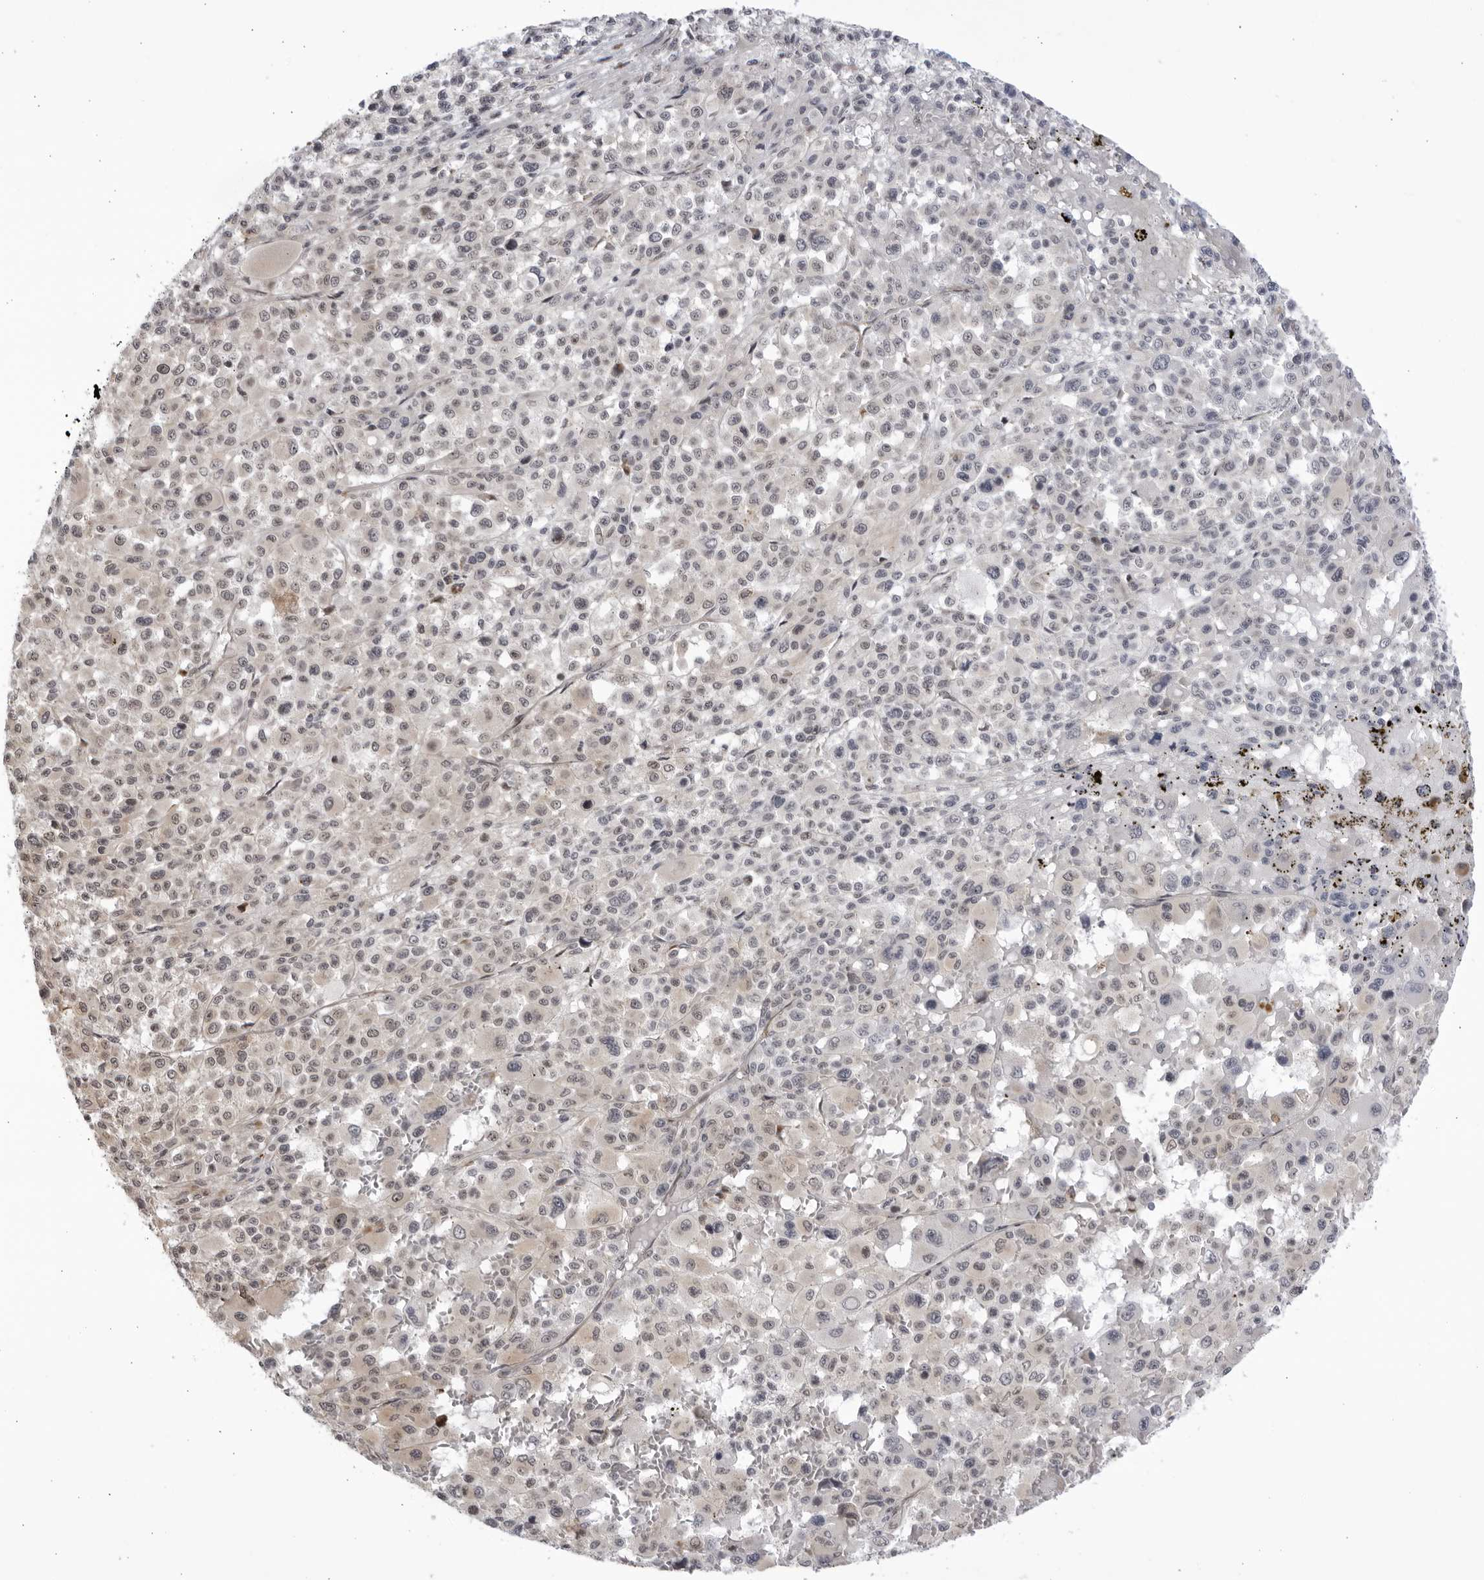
{"staining": {"intensity": "negative", "quantity": "none", "location": "none"}, "tissue": "melanoma", "cell_type": "Tumor cells", "image_type": "cancer", "snomed": [{"axis": "morphology", "description": "Malignant melanoma, Metastatic site"}, {"axis": "topography", "description": "Skin"}], "caption": "High magnification brightfield microscopy of malignant melanoma (metastatic site) stained with DAB (3,3'-diaminobenzidine) (brown) and counterstained with hematoxylin (blue): tumor cells show no significant expression.", "gene": "CNBD1", "patient": {"sex": "female", "age": 74}}